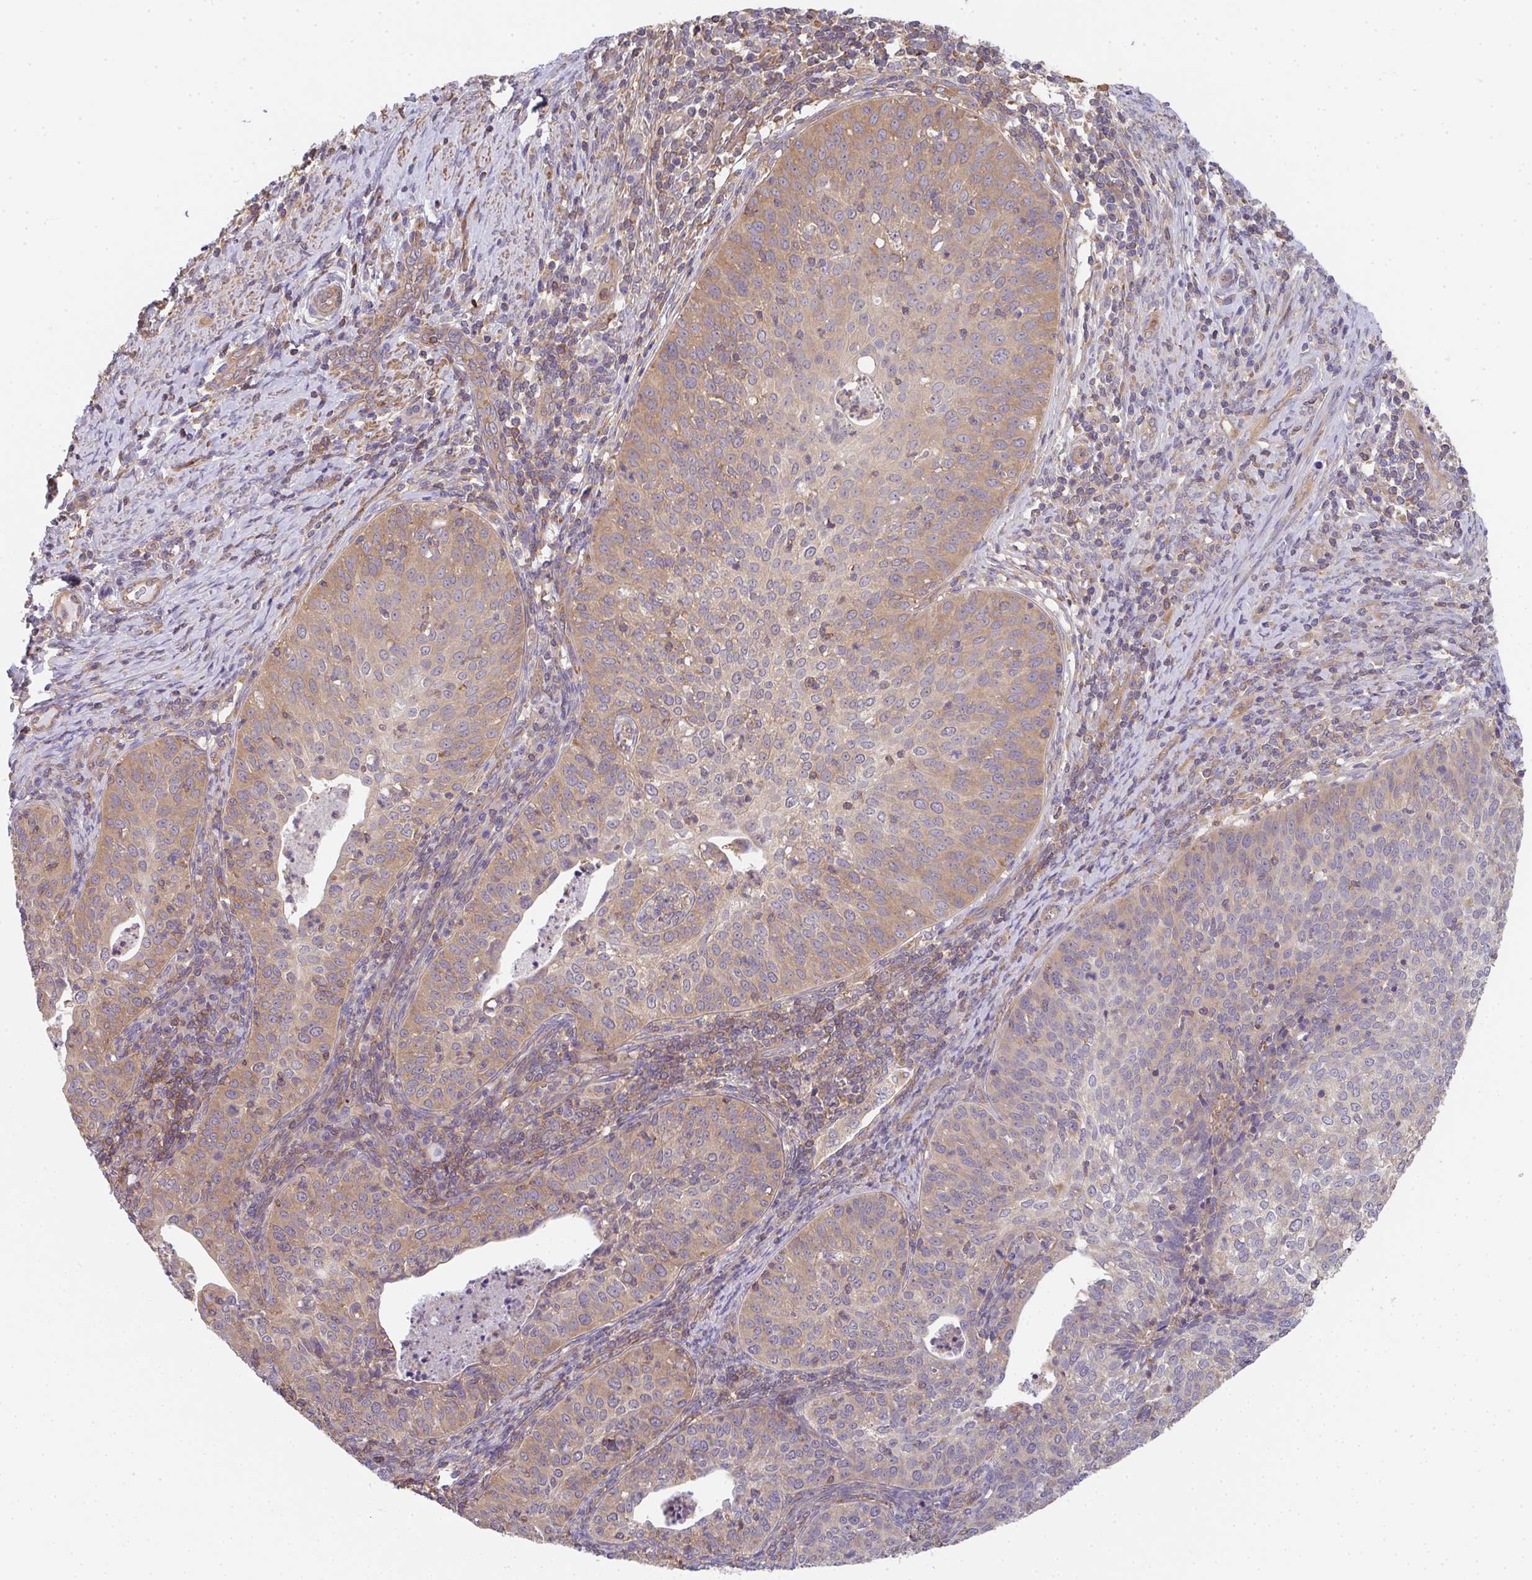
{"staining": {"intensity": "moderate", "quantity": "25%-75%", "location": "cytoplasmic/membranous"}, "tissue": "cervical cancer", "cell_type": "Tumor cells", "image_type": "cancer", "snomed": [{"axis": "morphology", "description": "Squamous cell carcinoma, NOS"}, {"axis": "topography", "description": "Cervix"}], "caption": "Moderate cytoplasmic/membranous protein positivity is seen in about 25%-75% of tumor cells in squamous cell carcinoma (cervical).", "gene": "TMEM229A", "patient": {"sex": "female", "age": 30}}